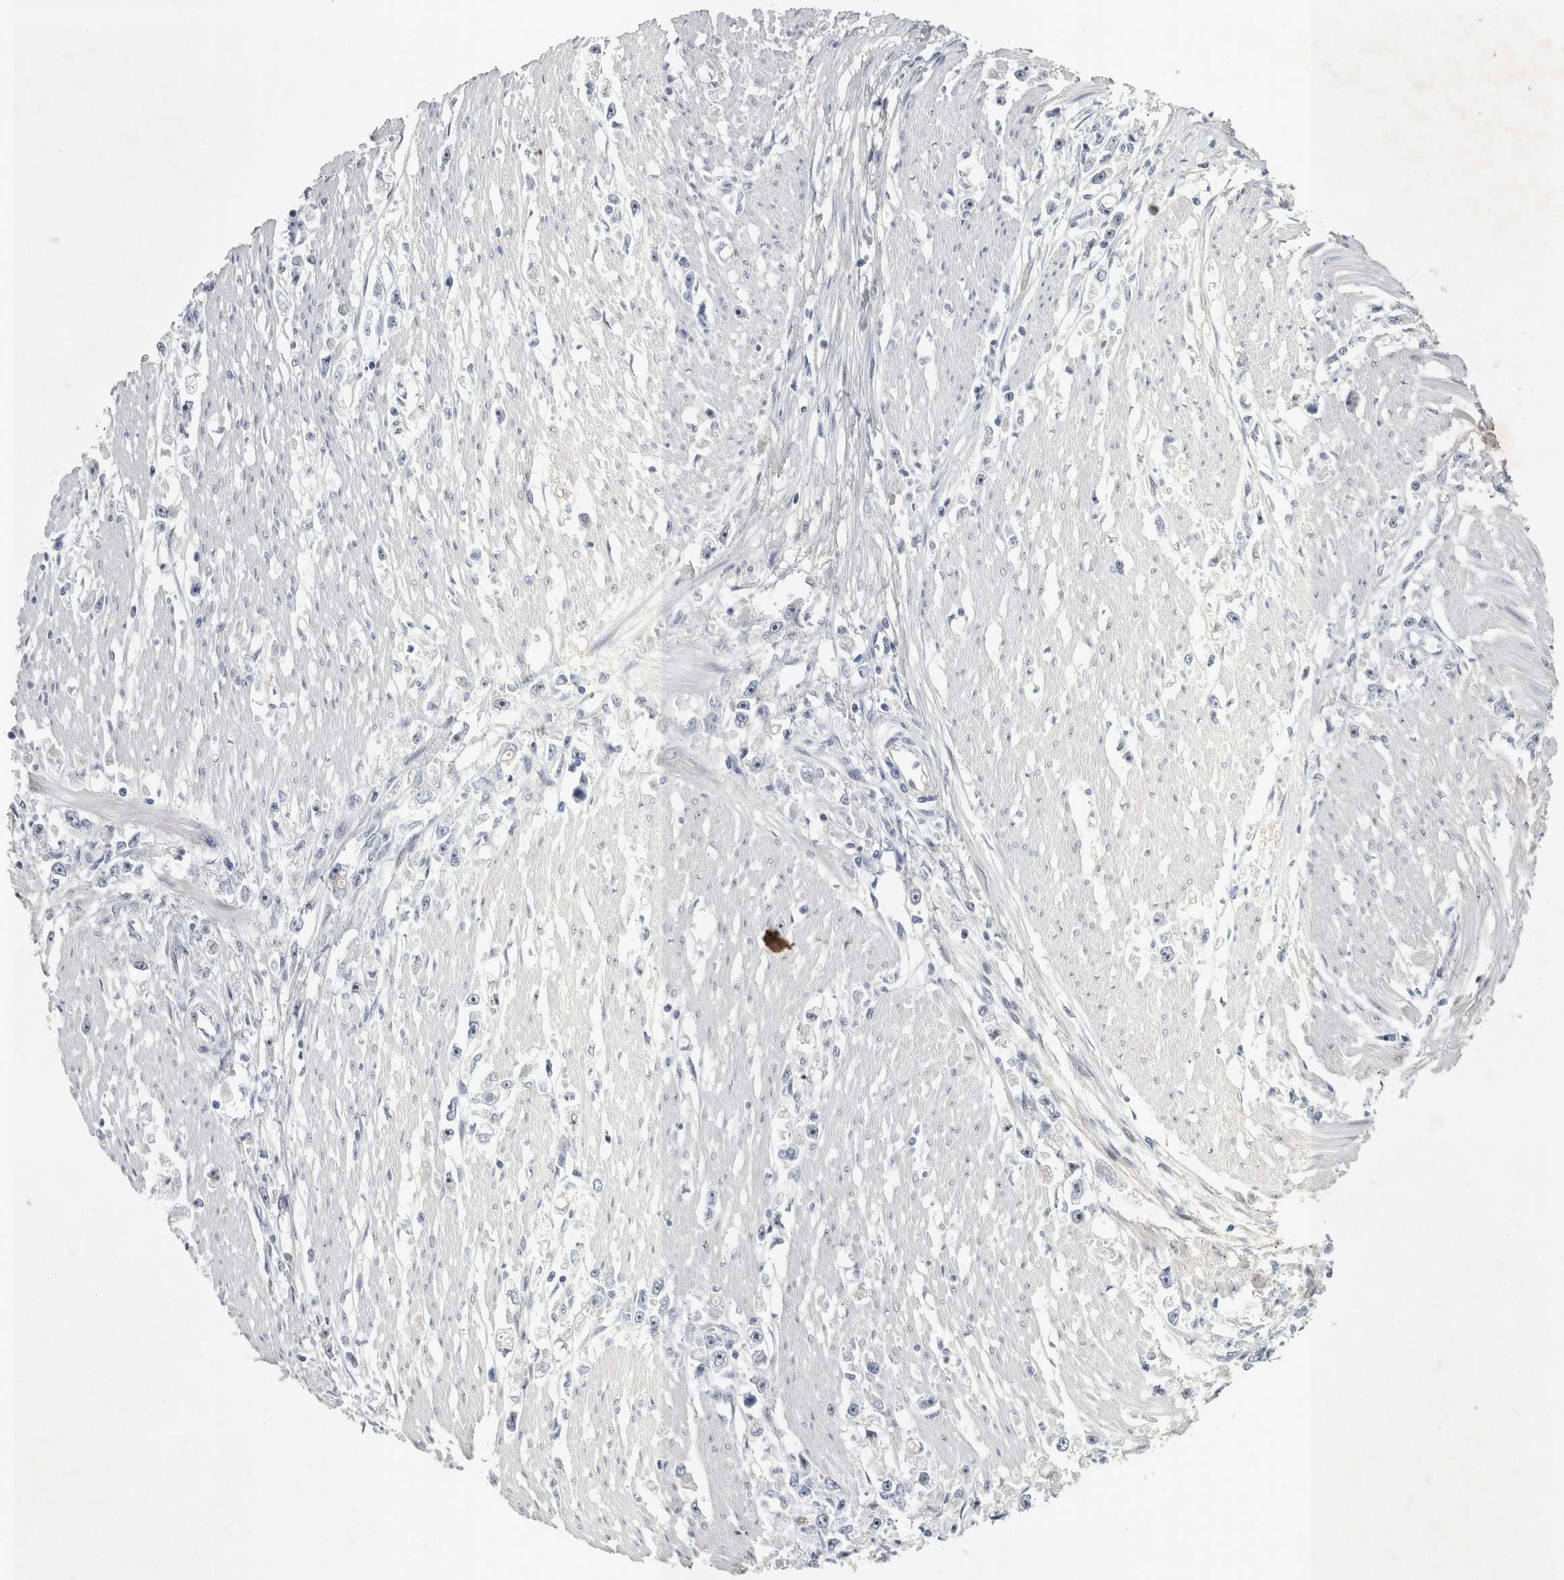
{"staining": {"intensity": "negative", "quantity": "none", "location": "none"}, "tissue": "stomach cancer", "cell_type": "Tumor cells", "image_type": "cancer", "snomed": [{"axis": "morphology", "description": "Adenocarcinoma, NOS"}, {"axis": "topography", "description": "Stomach"}], "caption": "A high-resolution micrograph shows immunohistochemistry staining of stomach cancer (adenocarcinoma), which displays no significant expression in tumor cells.", "gene": "FXYD7", "patient": {"sex": "female", "age": 59}}